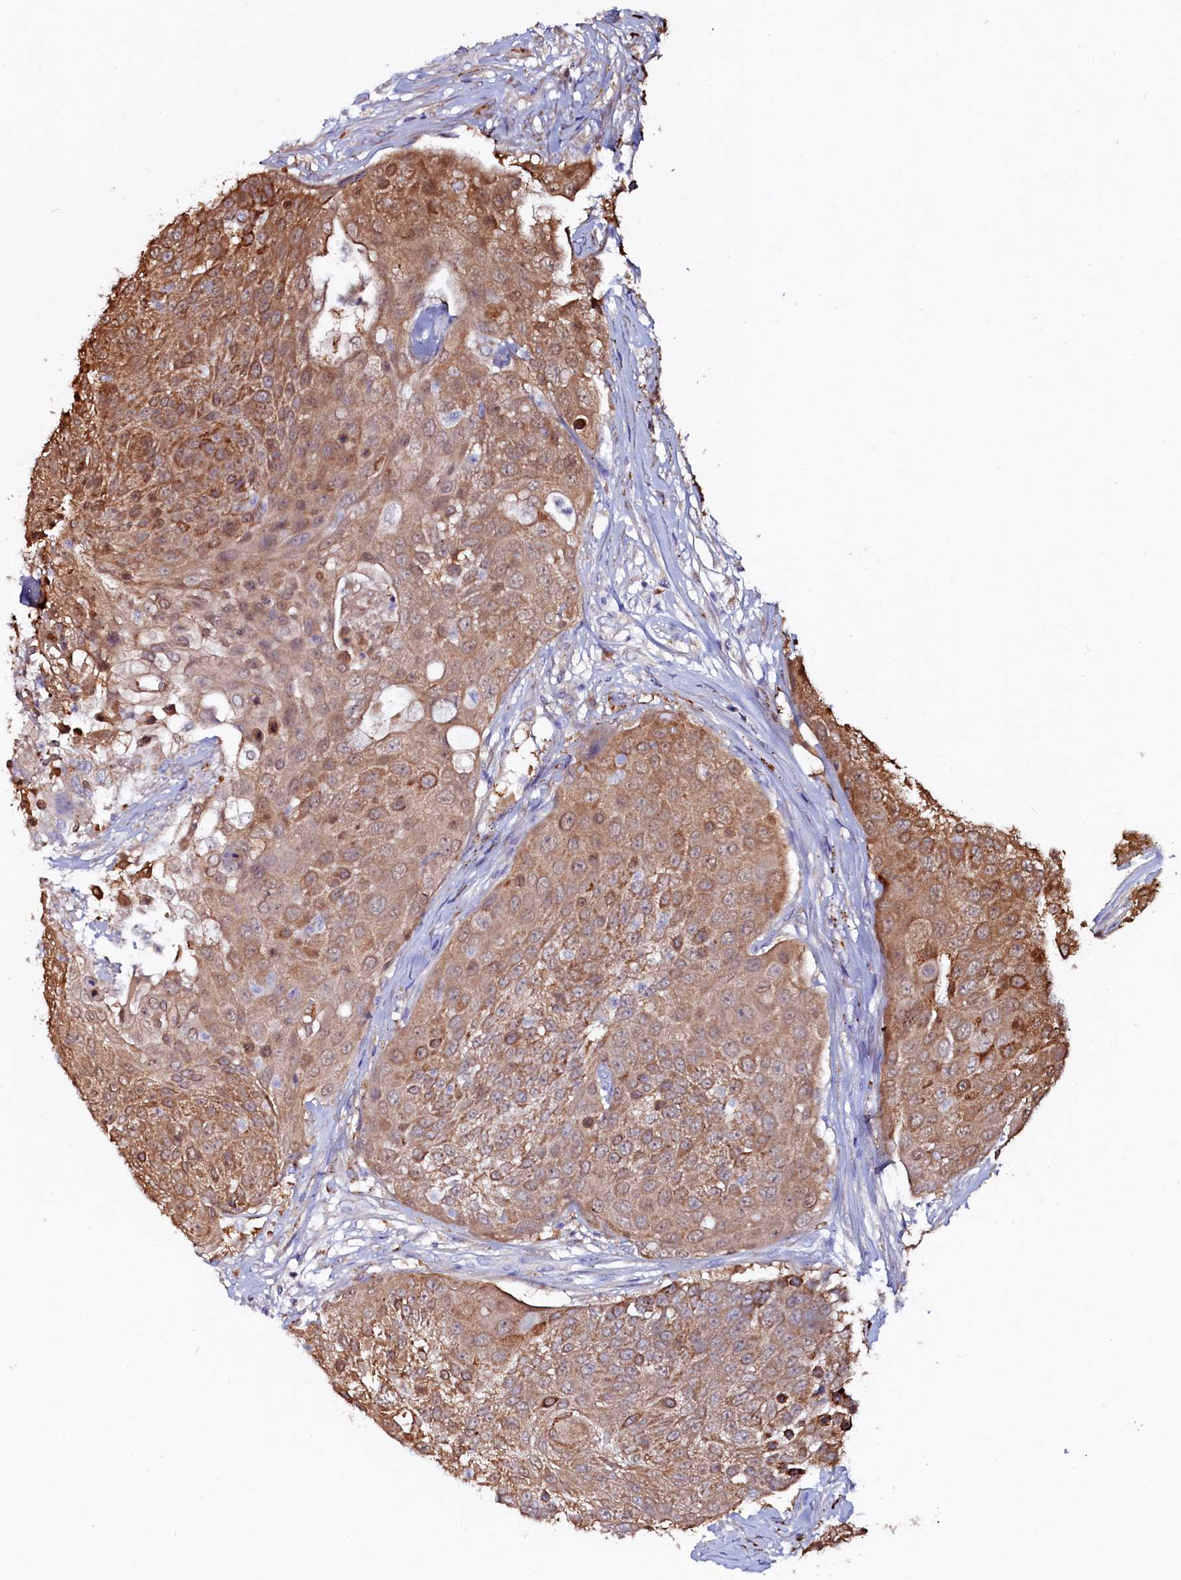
{"staining": {"intensity": "moderate", "quantity": ">75%", "location": "cytoplasmic/membranous"}, "tissue": "urothelial cancer", "cell_type": "Tumor cells", "image_type": "cancer", "snomed": [{"axis": "morphology", "description": "Urothelial carcinoma, High grade"}, {"axis": "topography", "description": "Urinary bladder"}], "caption": "Urothelial cancer stained for a protein (brown) demonstrates moderate cytoplasmic/membranous positive positivity in about >75% of tumor cells.", "gene": "ASTE1", "patient": {"sex": "female", "age": 63}}